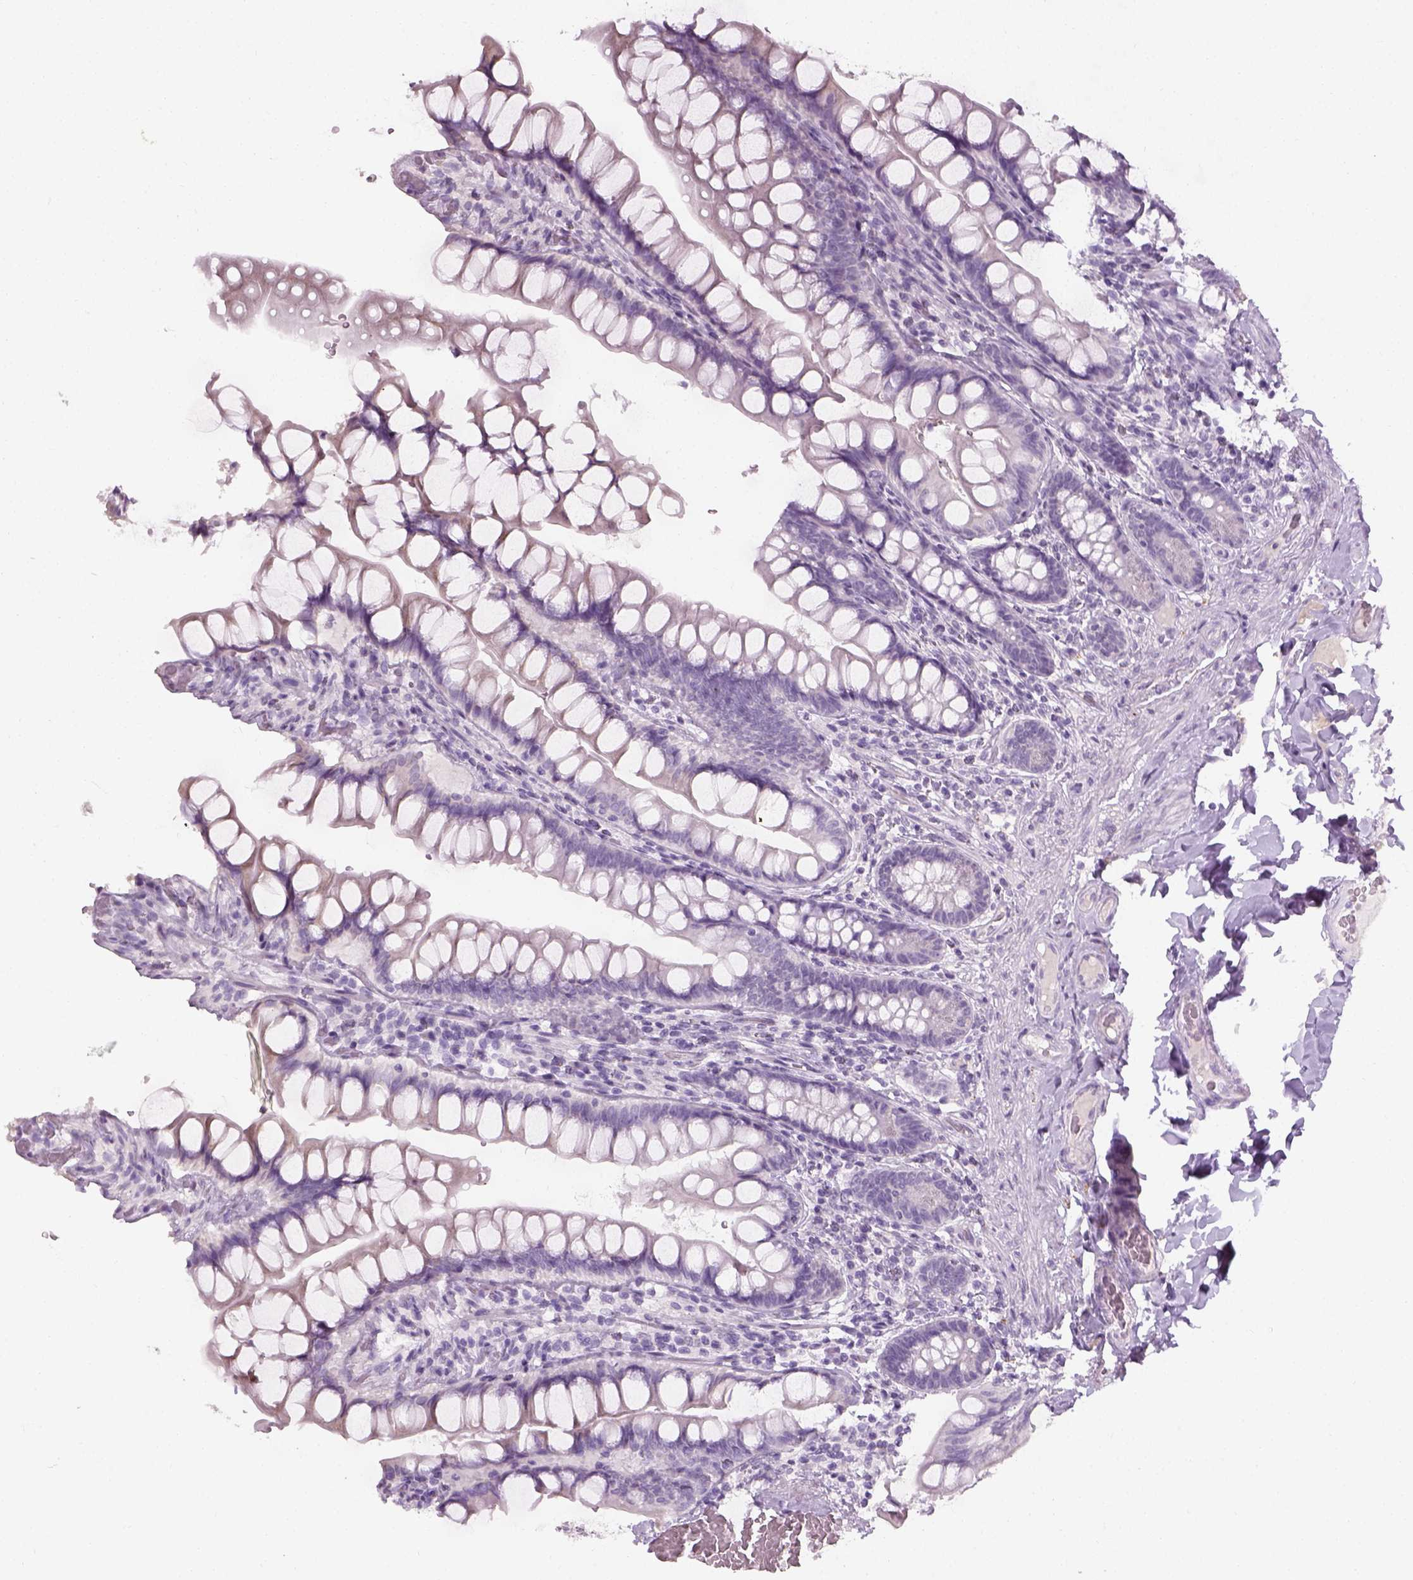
{"staining": {"intensity": "negative", "quantity": "none", "location": "none"}, "tissue": "small intestine", "cell_type": "Glandular cells", "image_type": "normal", "snomed": [{"axis": "morphology", "description": "Normal tissue, NOS"}, {"axis": "topography", "description": "Small intestine"}], "caption": "IHC histopathology image of normal small intestine stained for a protein (brown), which shows no expression in glandular cells.", "gene": "TH", "patient": {"sex": "male", "age": 70}}